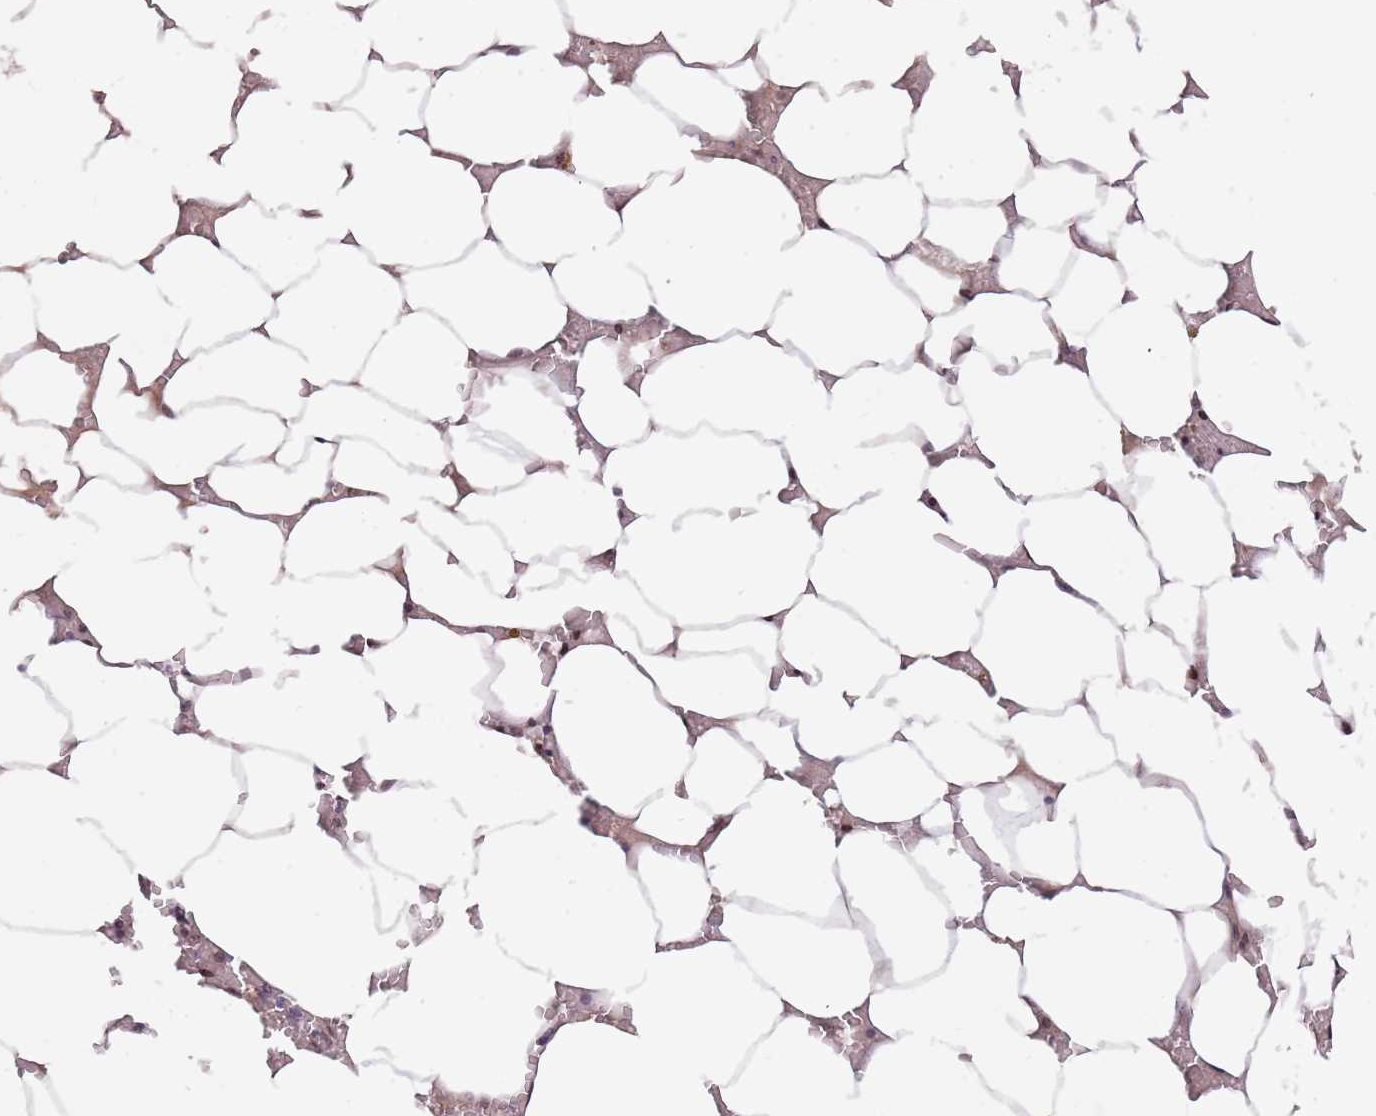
{"staining": {"intensity": "negative", "quantity": "none", "location": "none"}, "tissue": "bone marrow", "cell_type": "Hematopoietic cells", "image_type": "normal", "snomed": [{"axis": "morphology", "description": "Normal tissue, NOS"}, {"axis": "topography", "description": "Bone marrow"}], "caption": "This is an immunohistochemistry micrograph of normal bone marrow. There is no expression in hematopoietic cells.", "gene": "CIZ1", "patient": {"sex": "male", "age": 70}}